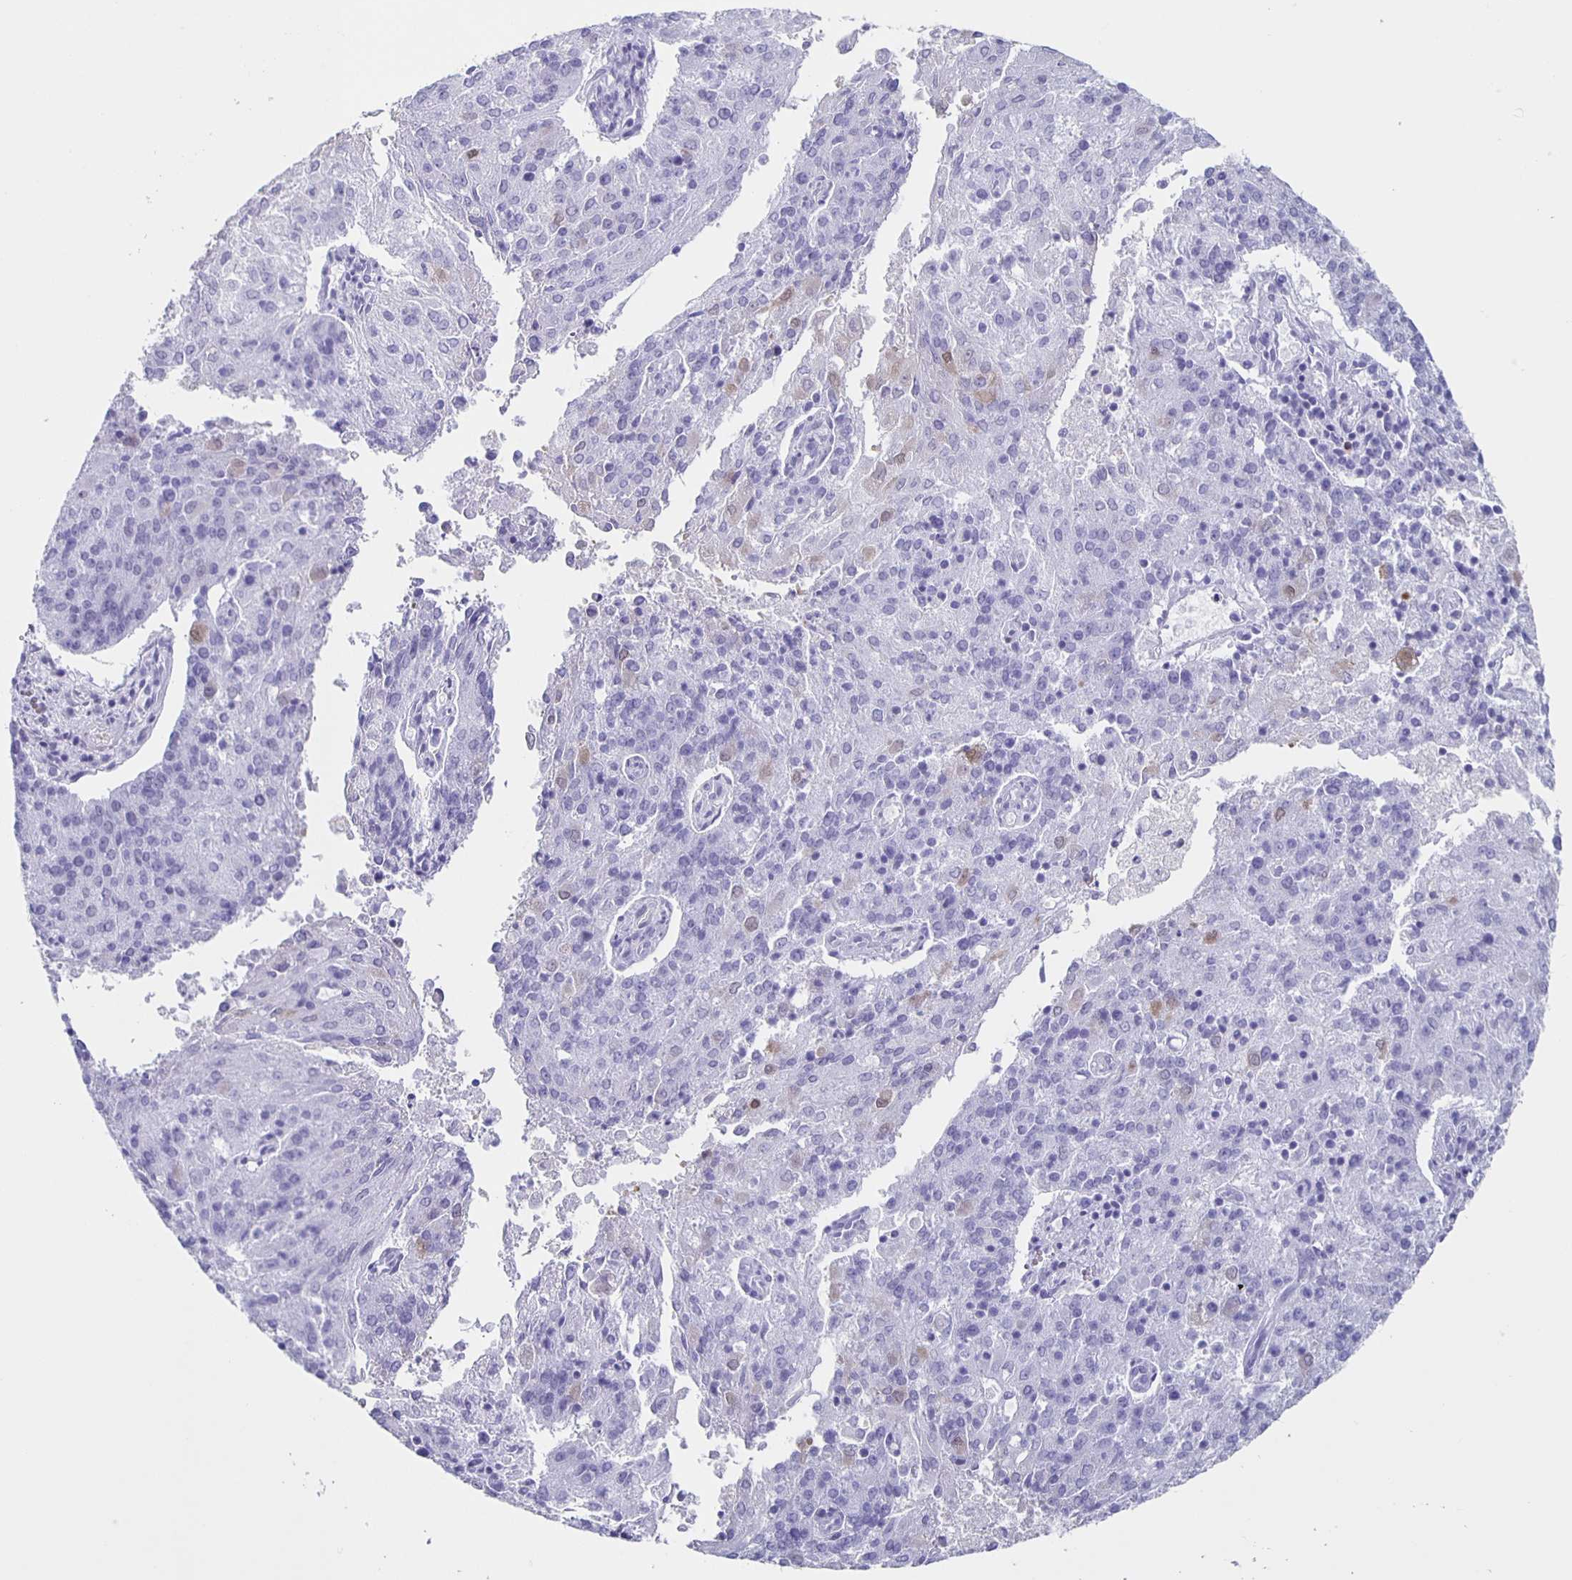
{"staining": {"intensity": "weak", "quantity": "<25%", "location": "cytoplasmic/membranous,nuclear"}, "tissue": "endometrial cancer", "cell_type": "Tumor cells", "image_type": "cancer", "snomed": [{"axis": "morphology", "description": "Adenocarcinoma, NOS"}, {"axis": "topography", "description": "Endometrium"}], "caption": "The IHC photomicrograph has no significant expression in tumor cells of adenocarcinoma (endometrial) tissue.", "gene": "TPPP", "patient": {"sex": "female", "age": 82}}